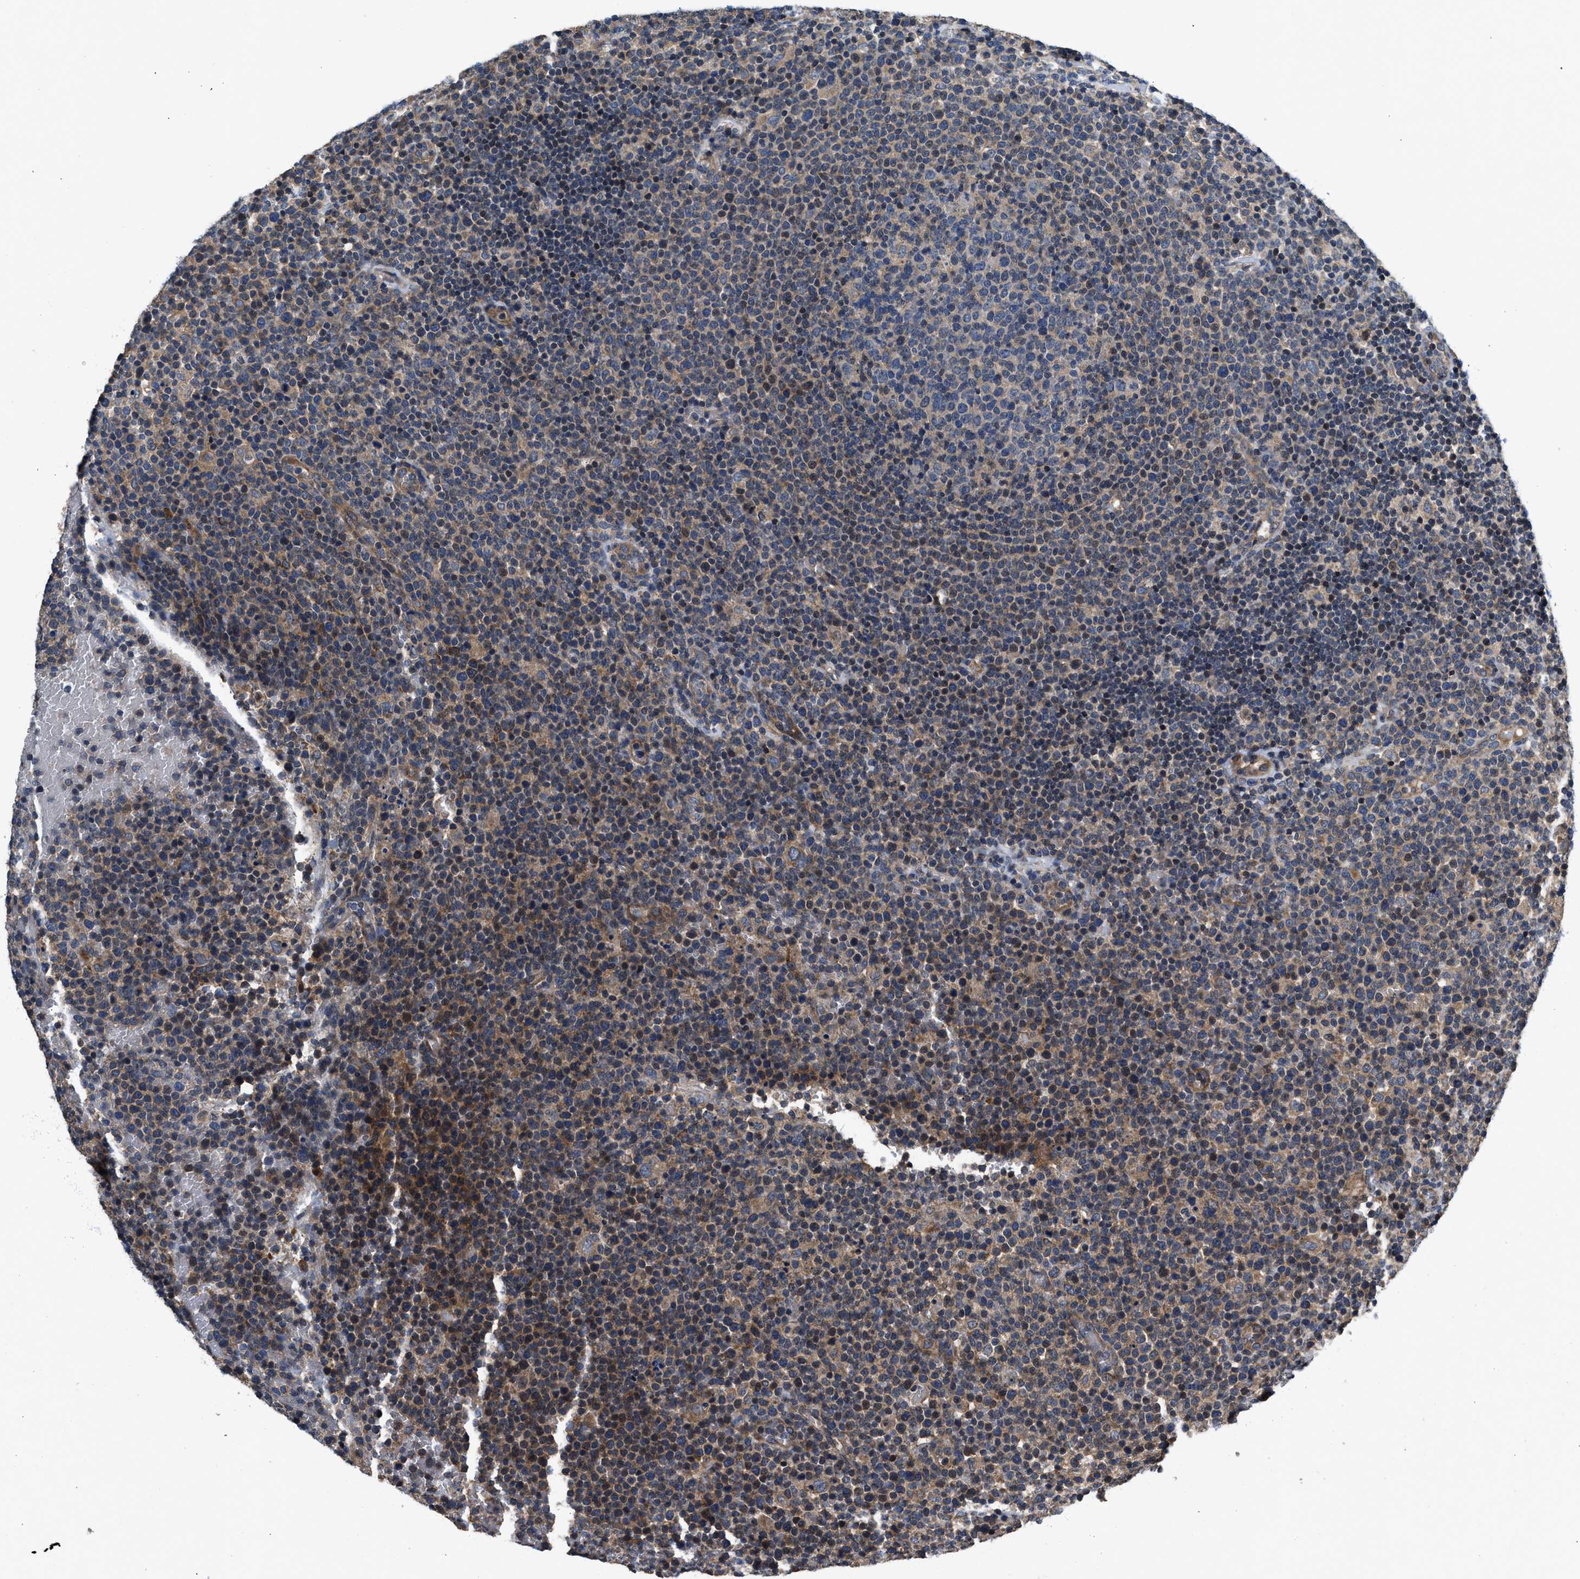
{"staining": {"intensity": "moderate", "quantity": "25%-75%", "location": "cytoplasmic/membranous"}, "tissue": "lymphoma", "cell_type": "Tumor cells", "image_type": "cancer", "snomed": [{"axis": "morphology", "description": "Malignant lymphoma, non-Hodgkin's type, High grade"}, {"axis": "topography", "description": "Lymph node"}], "caption": "Protein staining displays moderate cytoplasmic/membranous positivity in approximately 25%-75% of tumor cells in lymphoma. Using DAB (3,3'-diaminobenzidine) (brown) and hematoxylin (blue) stains, captured at high magnification using brightfield microscopy.", "gene": "IL3RA", "patient": {"sex": "male", "age": 61}}